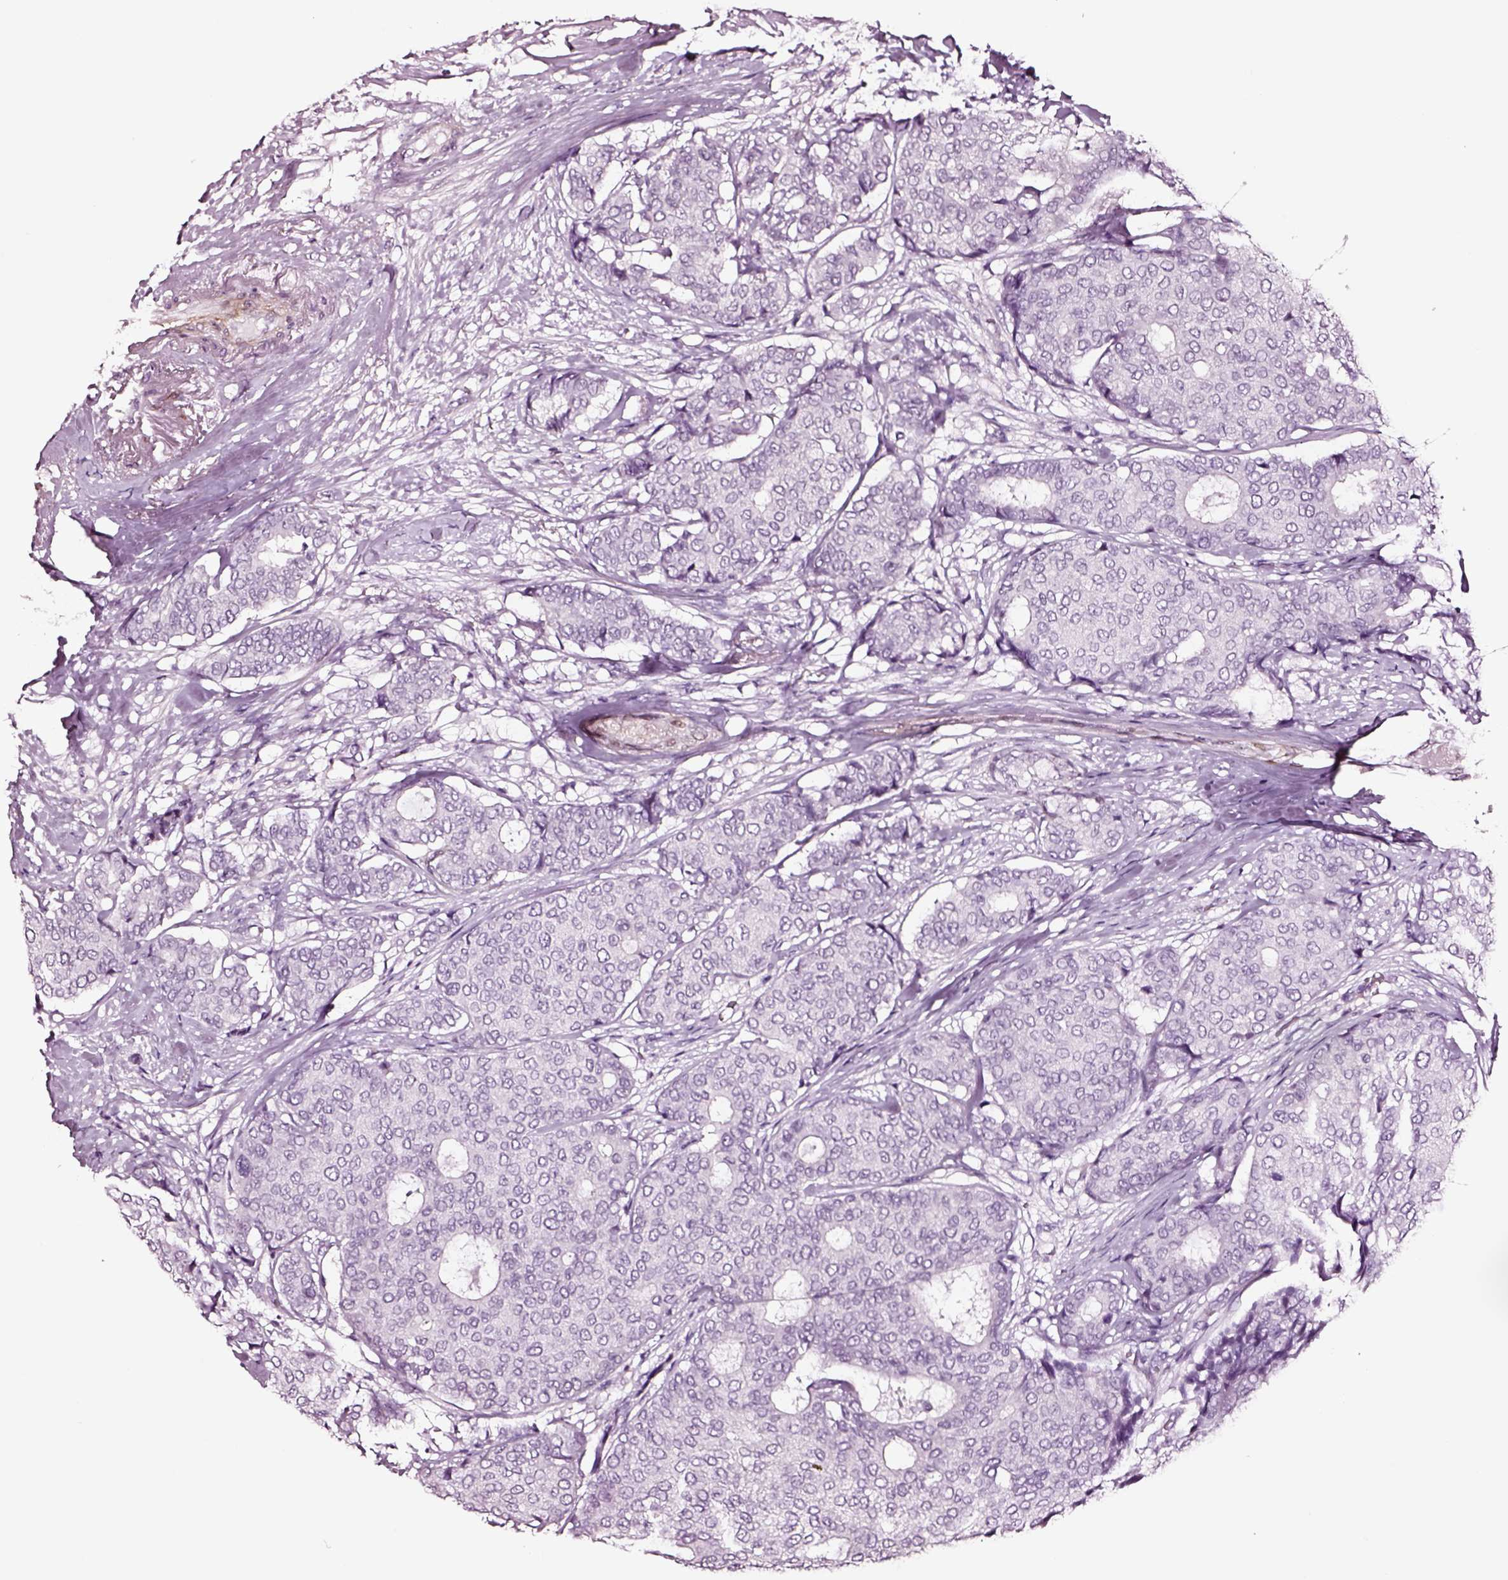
{"staining": {"intensity": "negative", "quantity": "none", "location": "none"}, "tissue": "breast cancer", "cell_type": "Tumor cells", "image_type": "cancer", "snomed": [{"axis": "morphology", "description": "Duct carcinoma"}, {"axis": "topography", "description": "Breast"}], "caption": "Tumor cells are negative for brown protein staining in breast cancer (infiltrating ductal carcinoma). (IHC, brightfield microscopy, high magnification).", "gene": "SOX10", "patient": {"sex": "female", "age": 75}}